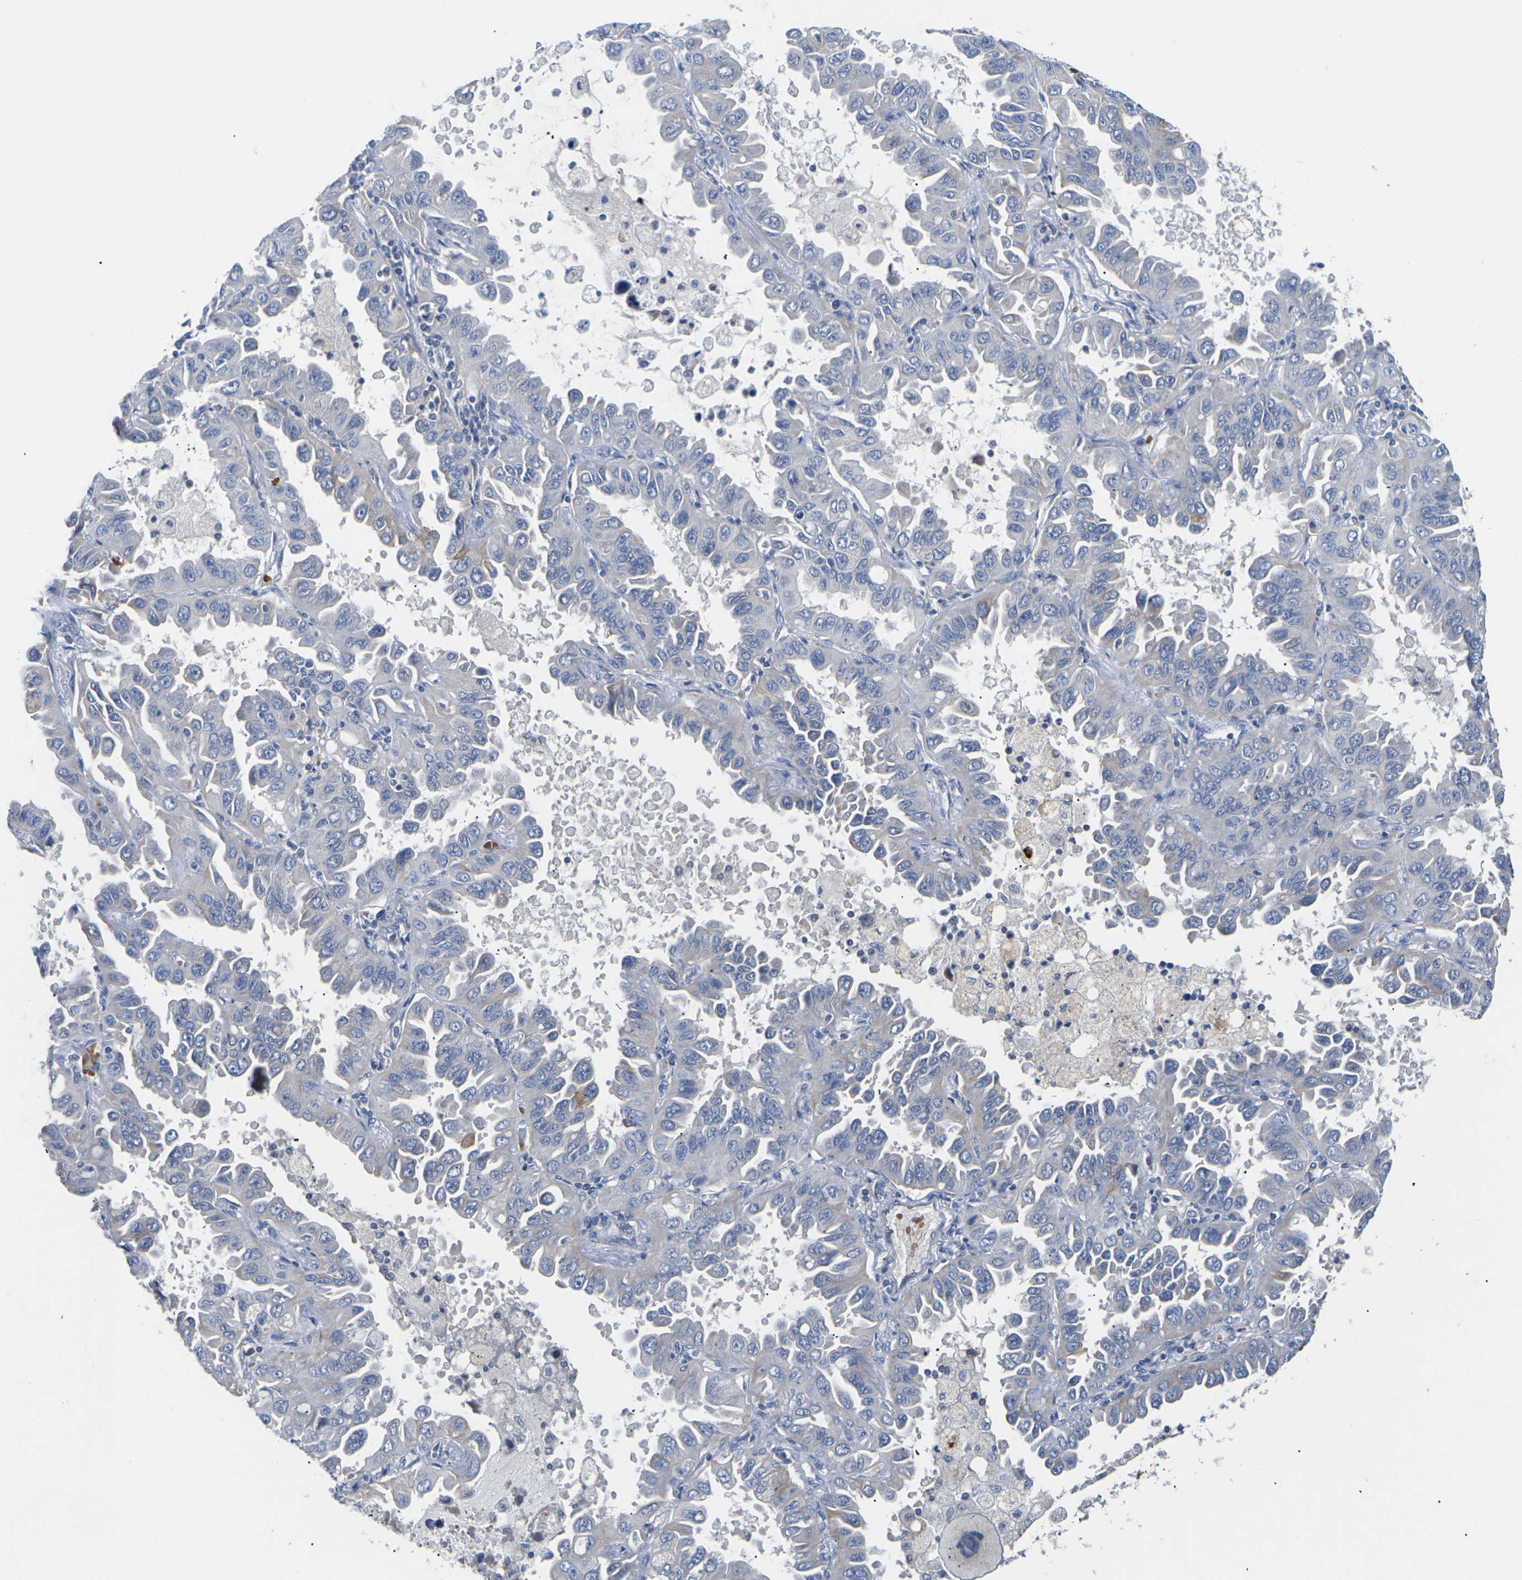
{"staining": {"intensity": "negative", "quantity": "none", "location": "none"}, "tissue": "lung cancer", "cell_type": "Tumor cells", "image_type": "cancer", "snomed": [{"axis": "morphology", "description": "Adenocarcinoma, NOS"}, {"axis": "topography", "description": "Lung"}], "caption": "Lung adenocarcinoma was stained to show a protein in brown. There is no significant expression in tumor cells.", "gene": "TMCO4", "patient": {"sex": "male", "age": 64}}